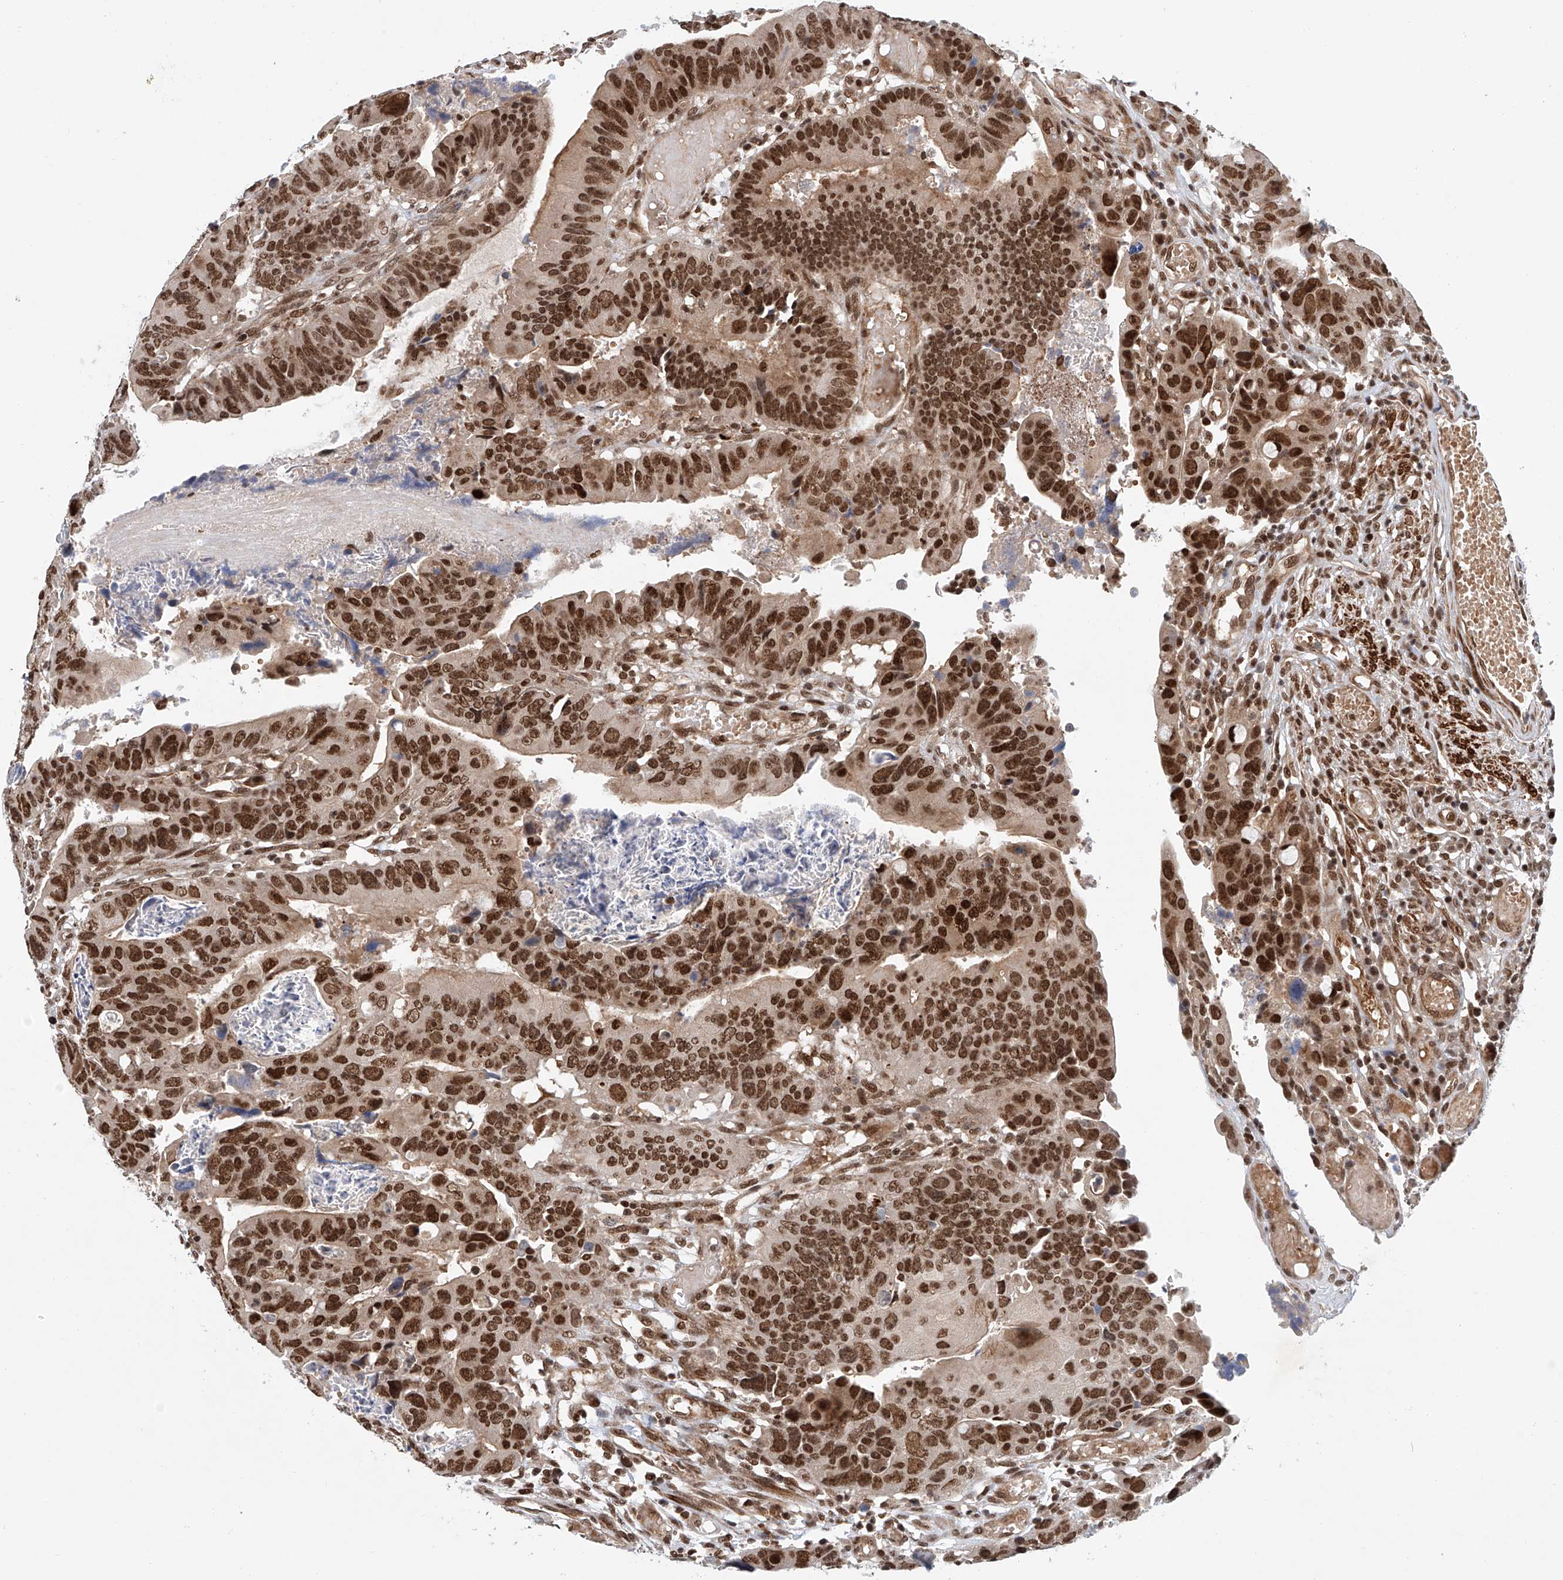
{"staining": {"intensity": "strong", "quantity": ">75%", "location": "nuclear"}, "tissue": "colorectal cancer", "cell_type": "Tumor cells", "image_type": "cancer", "snomed": [{"axis": "morphology", "description": "Adenocarcinoma, NOS"}, {"axis": "topography", "description": "Rectum"}], "caption": "Immunohistochemistry (DAB (3,3'-diaminobenzidine)) staining of human adenocarcinoma (colorectal) shows strong nuclear protein staining in approximately >75% of tumor cells.", "gene": "ZNF470", "patient": {"sex": "female", "age": 65}}